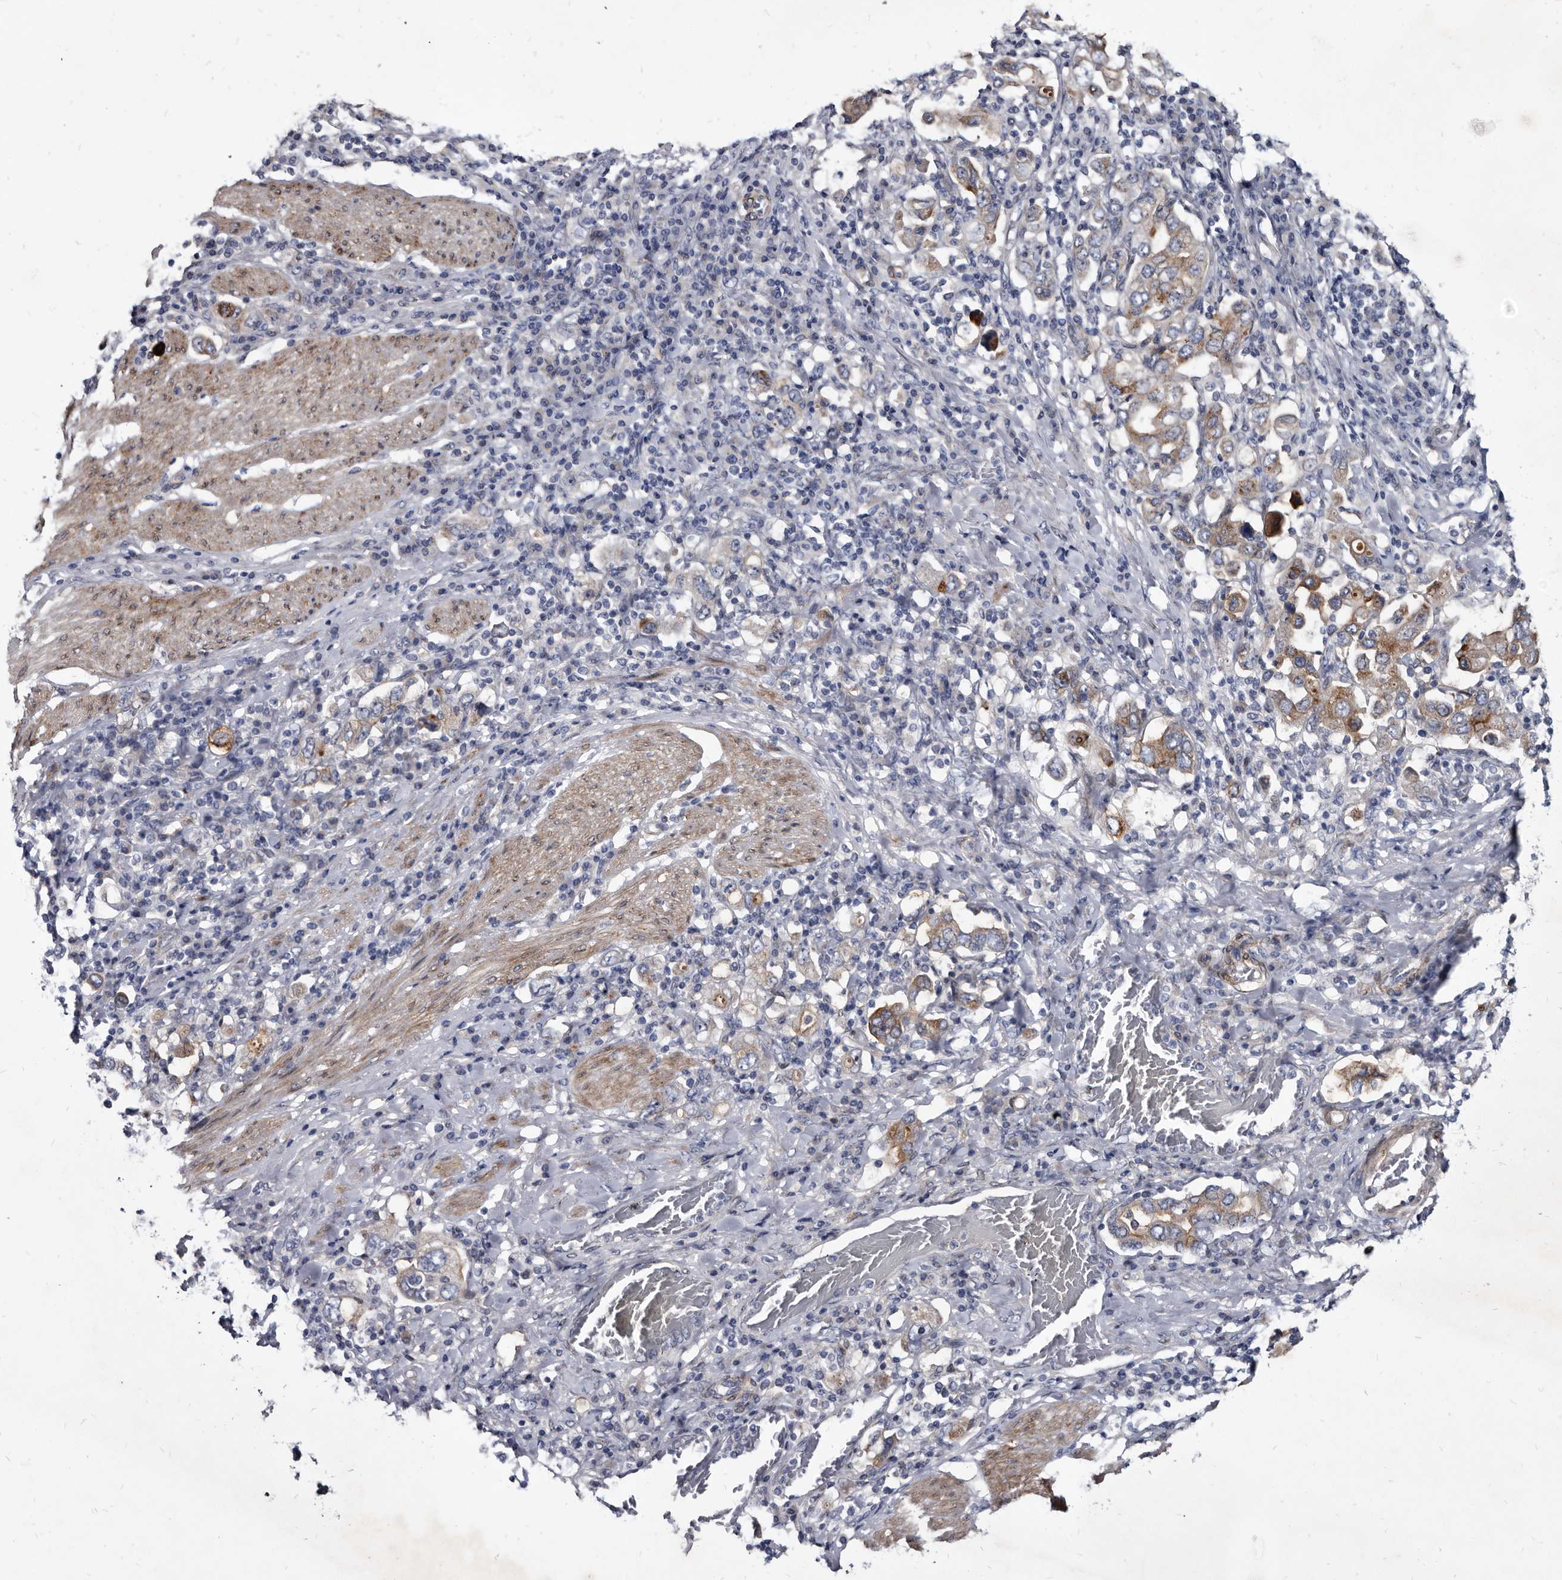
{"staining": {"intensity": "moderate", "quantity": "25%-75%", "location": "cytoplasmic/membranous"}, "tissue": "stomach cancer", "cell_type": "Tumor cells", "image_type": "cancer", "snomed": [{"axis": "morphology", "description": "Adenocarcinoma, NOS"}, {"axis": "topography", "description": "Stomach, upper"}], "caption": "This histopathology image exhibits immunohistochemistry staining of stomach cancer, with medium moderate cytoplasmic/membranous expression in approximately 25%-75% of tumor cells.", "gene": "PRSS8", "patient": {"sex": "male", "age": 62}}